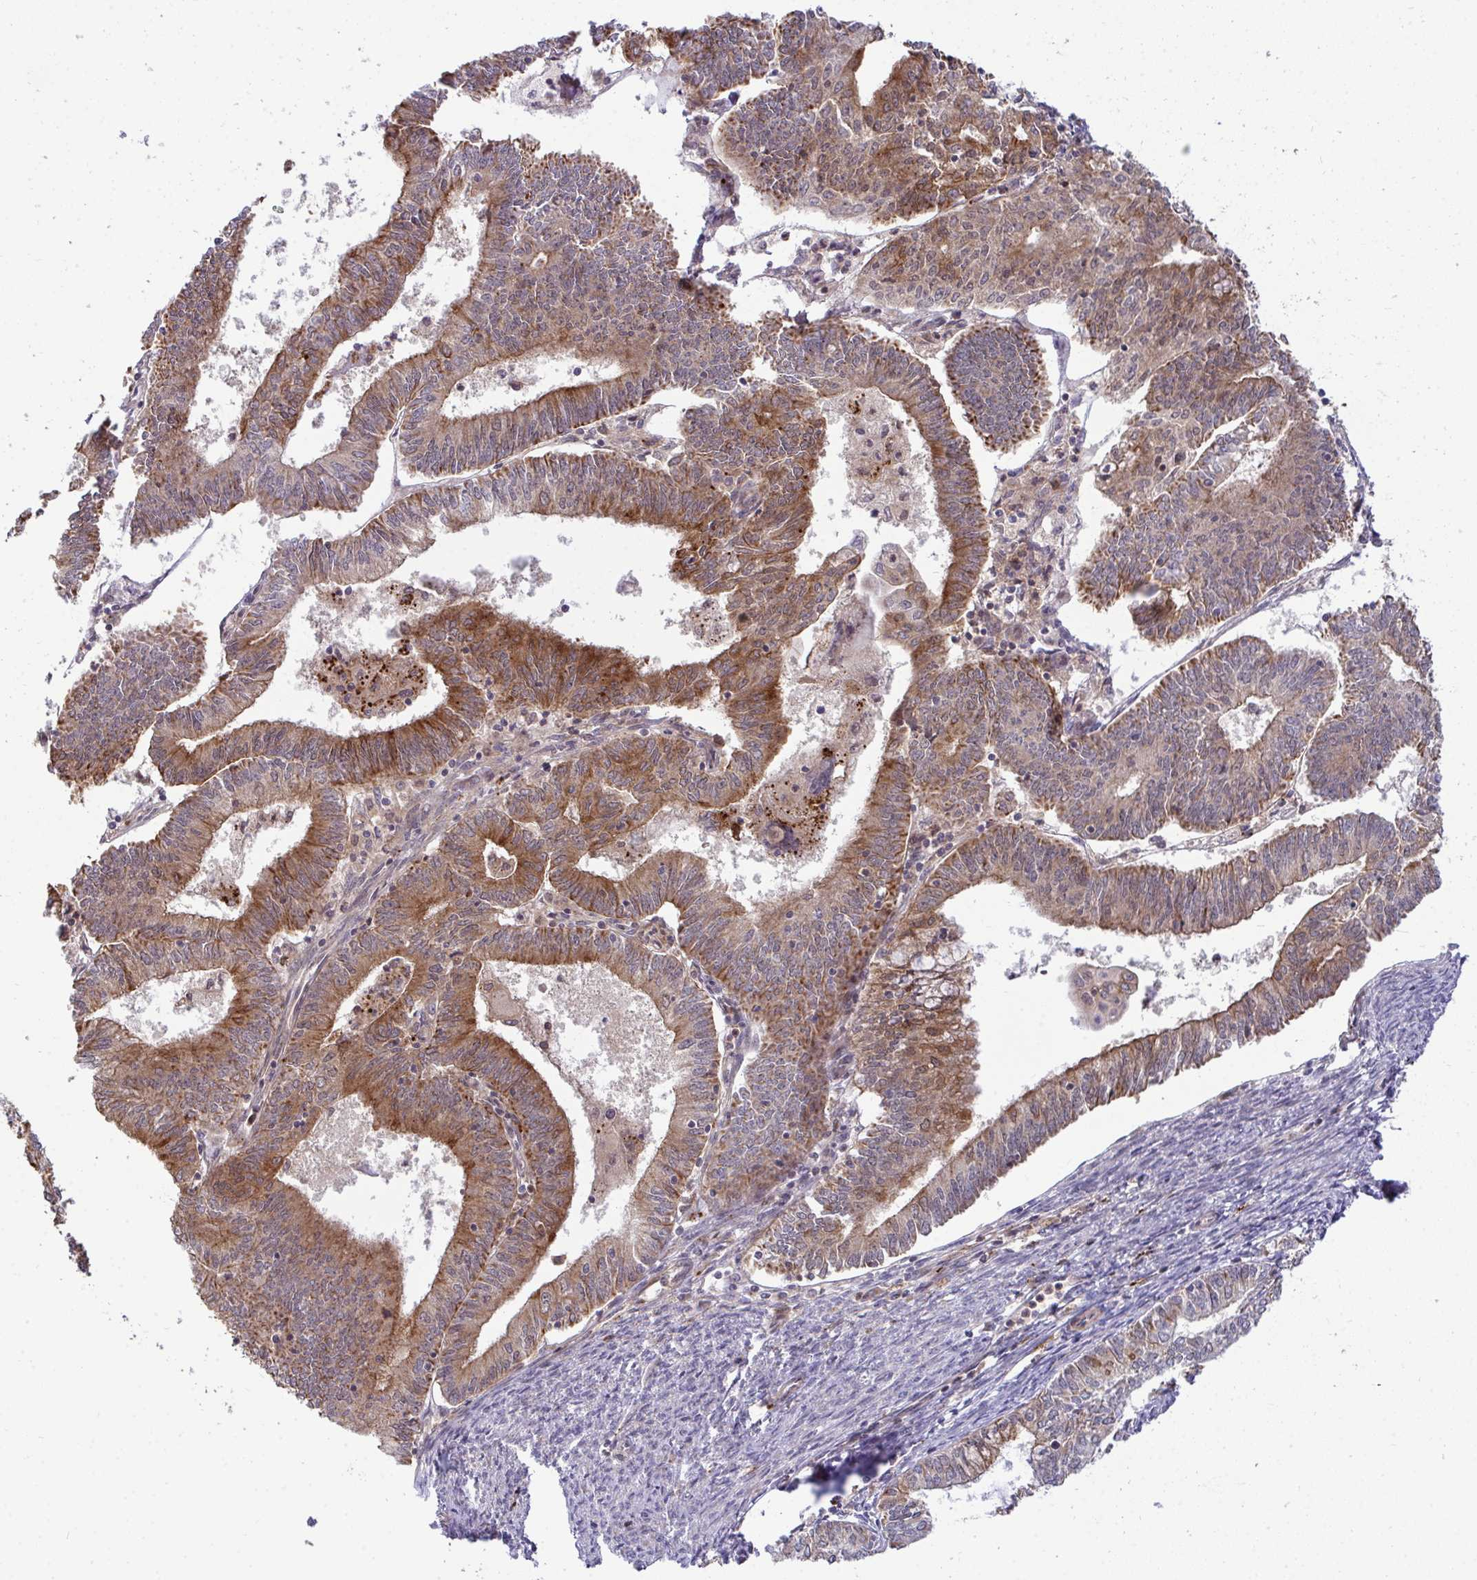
{"staining": {"intensity": "moderate", "quantity": ">75%", "location": "cytoplasmic/membranous"}, "tissue": "endometrial cancer", "cell_type": "Tumor cells", "image_type": "cancer", "snomed": [{"axis": "morphology", "description": "Adenocarcinoma, NOS"}, {"axis": "topography", "description": "Endometrium"}], "caption": "Endometrial cancer stained with a protein marker exhibits moderate staining in tumor cells.", "gene": "TRIM44", "patient": {"sex": "female", "age": 61}}